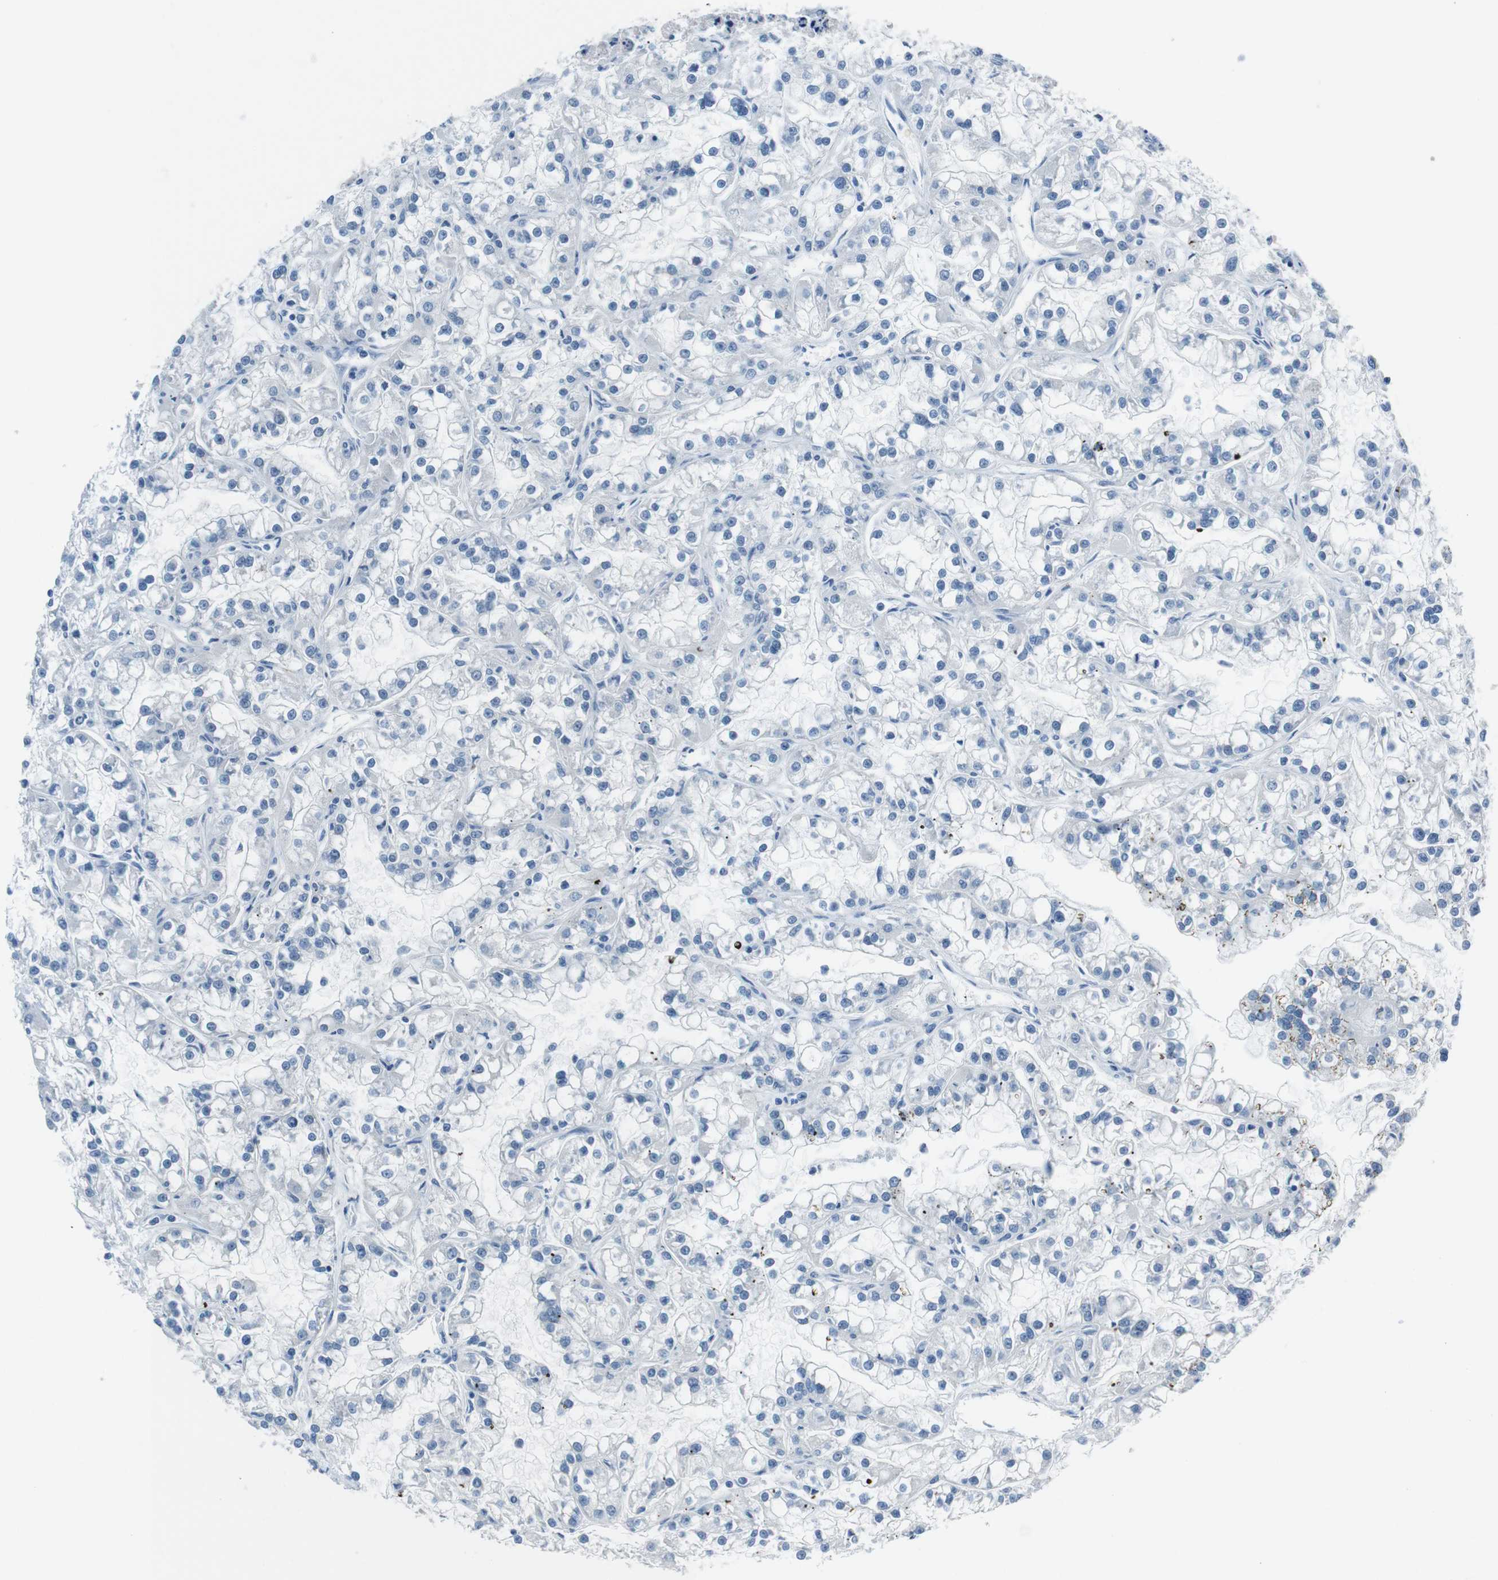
{"staining": {"intensity": "negative", "quantity": "none", "location": "none"}, "tissue": "renal cancer", "cell_type": "Tumor cells", "image_type": "cancer", "snomed": [{"axis": "morphology", "description": "Adenocarcinoma, NOS"}, {"axis": "topography", "description": "Kidney"}], "caption": "Protein analysis of renal adenocarcinoma displays no significant positivity in tumor cells. Nuclei are stained in blue.", "gene": "HRH2", "patient": {"sex": "female", "age": 52}}